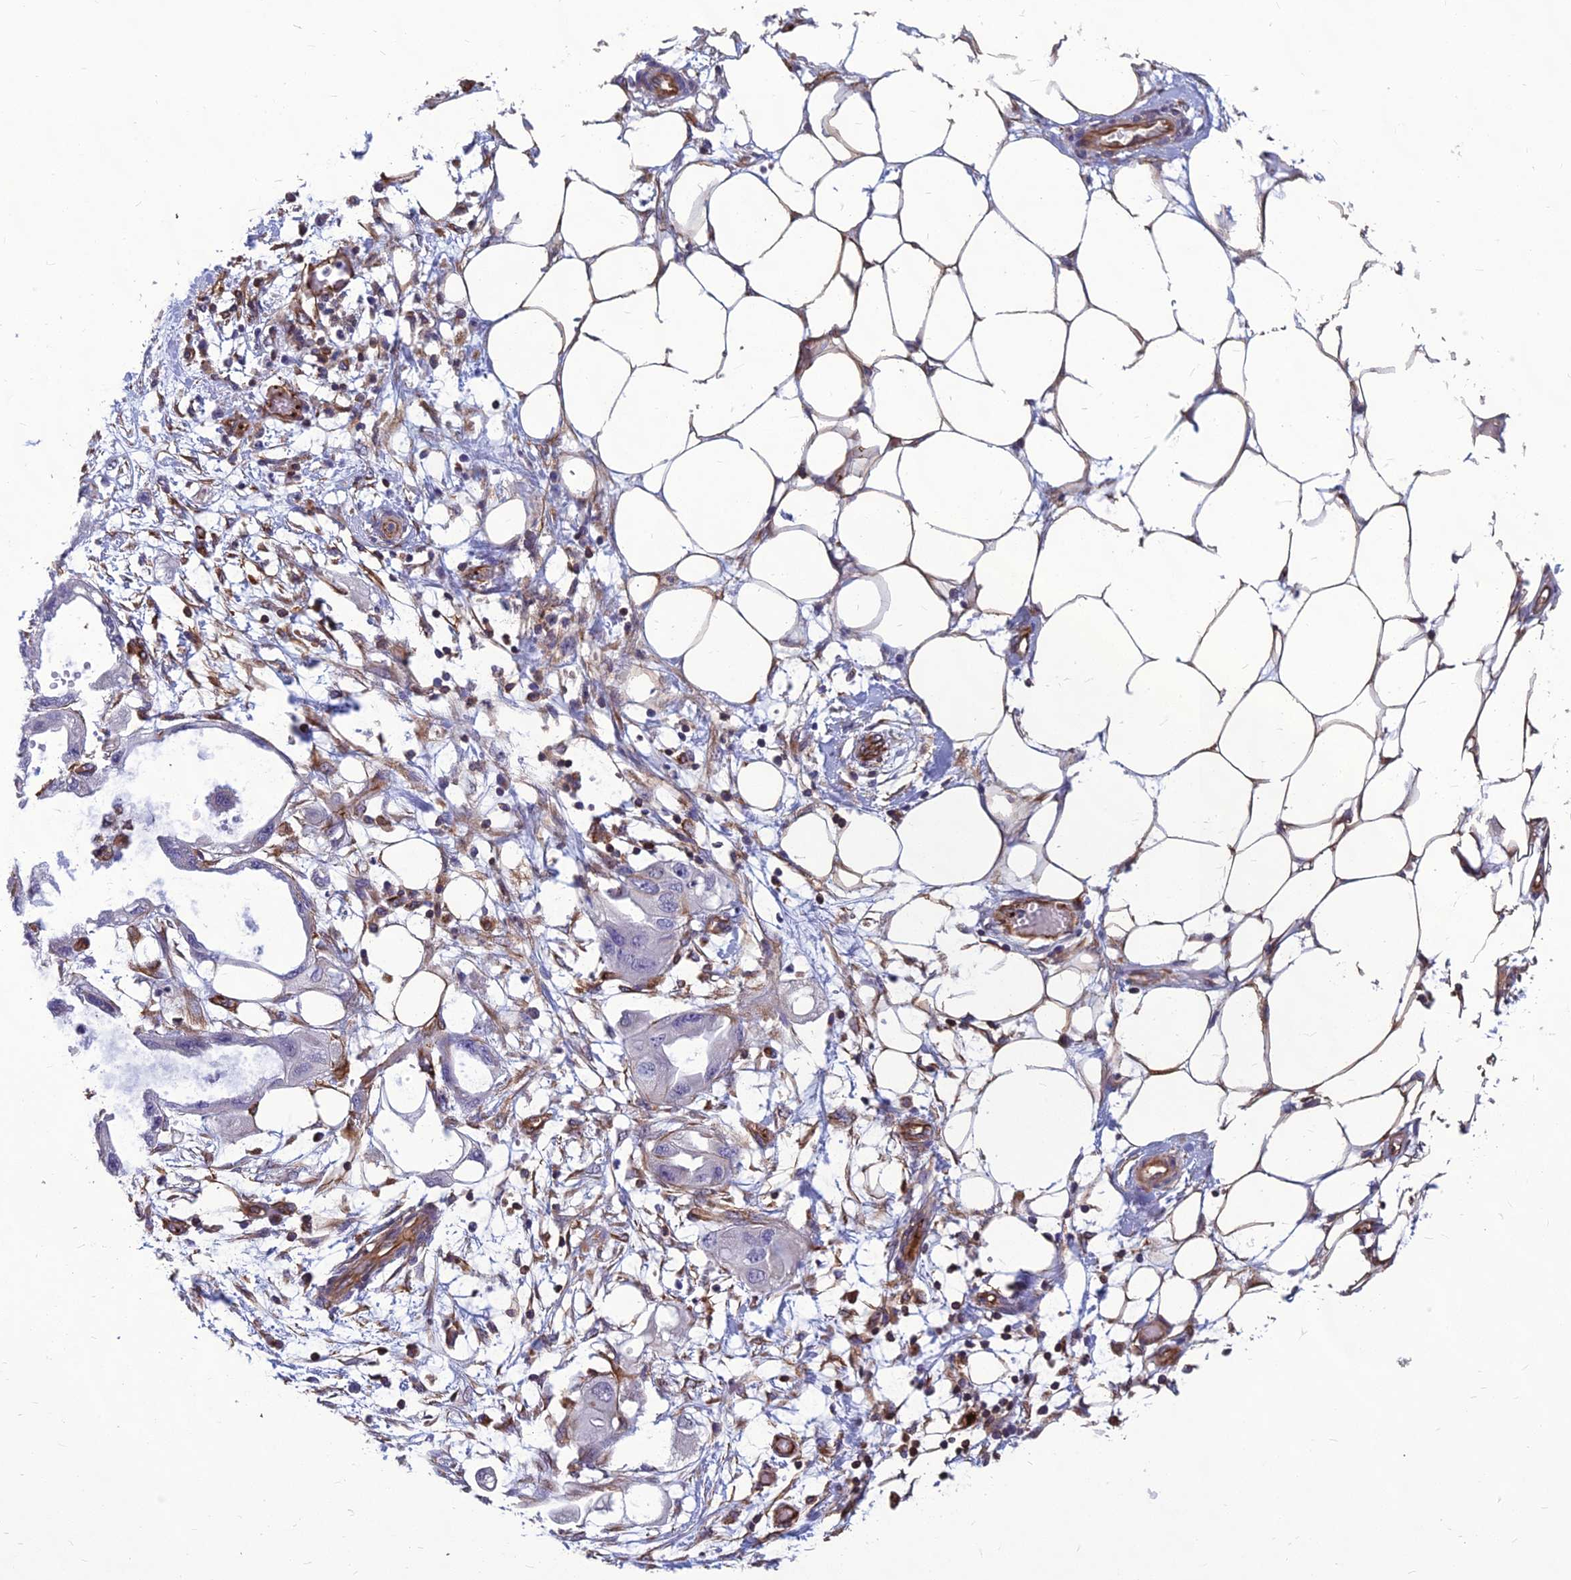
{"staining": {"intensity": "weak", "quantity": "<25%", "location": "cytoplasmic/membranous"}, "tissue": "endometrial cancer", "cell_type": "Tumor cells", "image_type": "cancer", "snomed": [{"axis": "morphology", "description": "Adenocarcinoma, NOS"}, {"axis": "morphology", "description": "Adenocarcinoma, metastatic, NOS"}, {"axis": "topography", "description": "Adipose tissue"}, {"axis": "topography", "description": "Endometrium"}], "caption": "Image shows no protein staining in tumor cells of endometrial cancer (metastatic adenocarcinoma) tissue.", "gene": "PSMD11", "patient": {"sex": "female", "age": 67}}